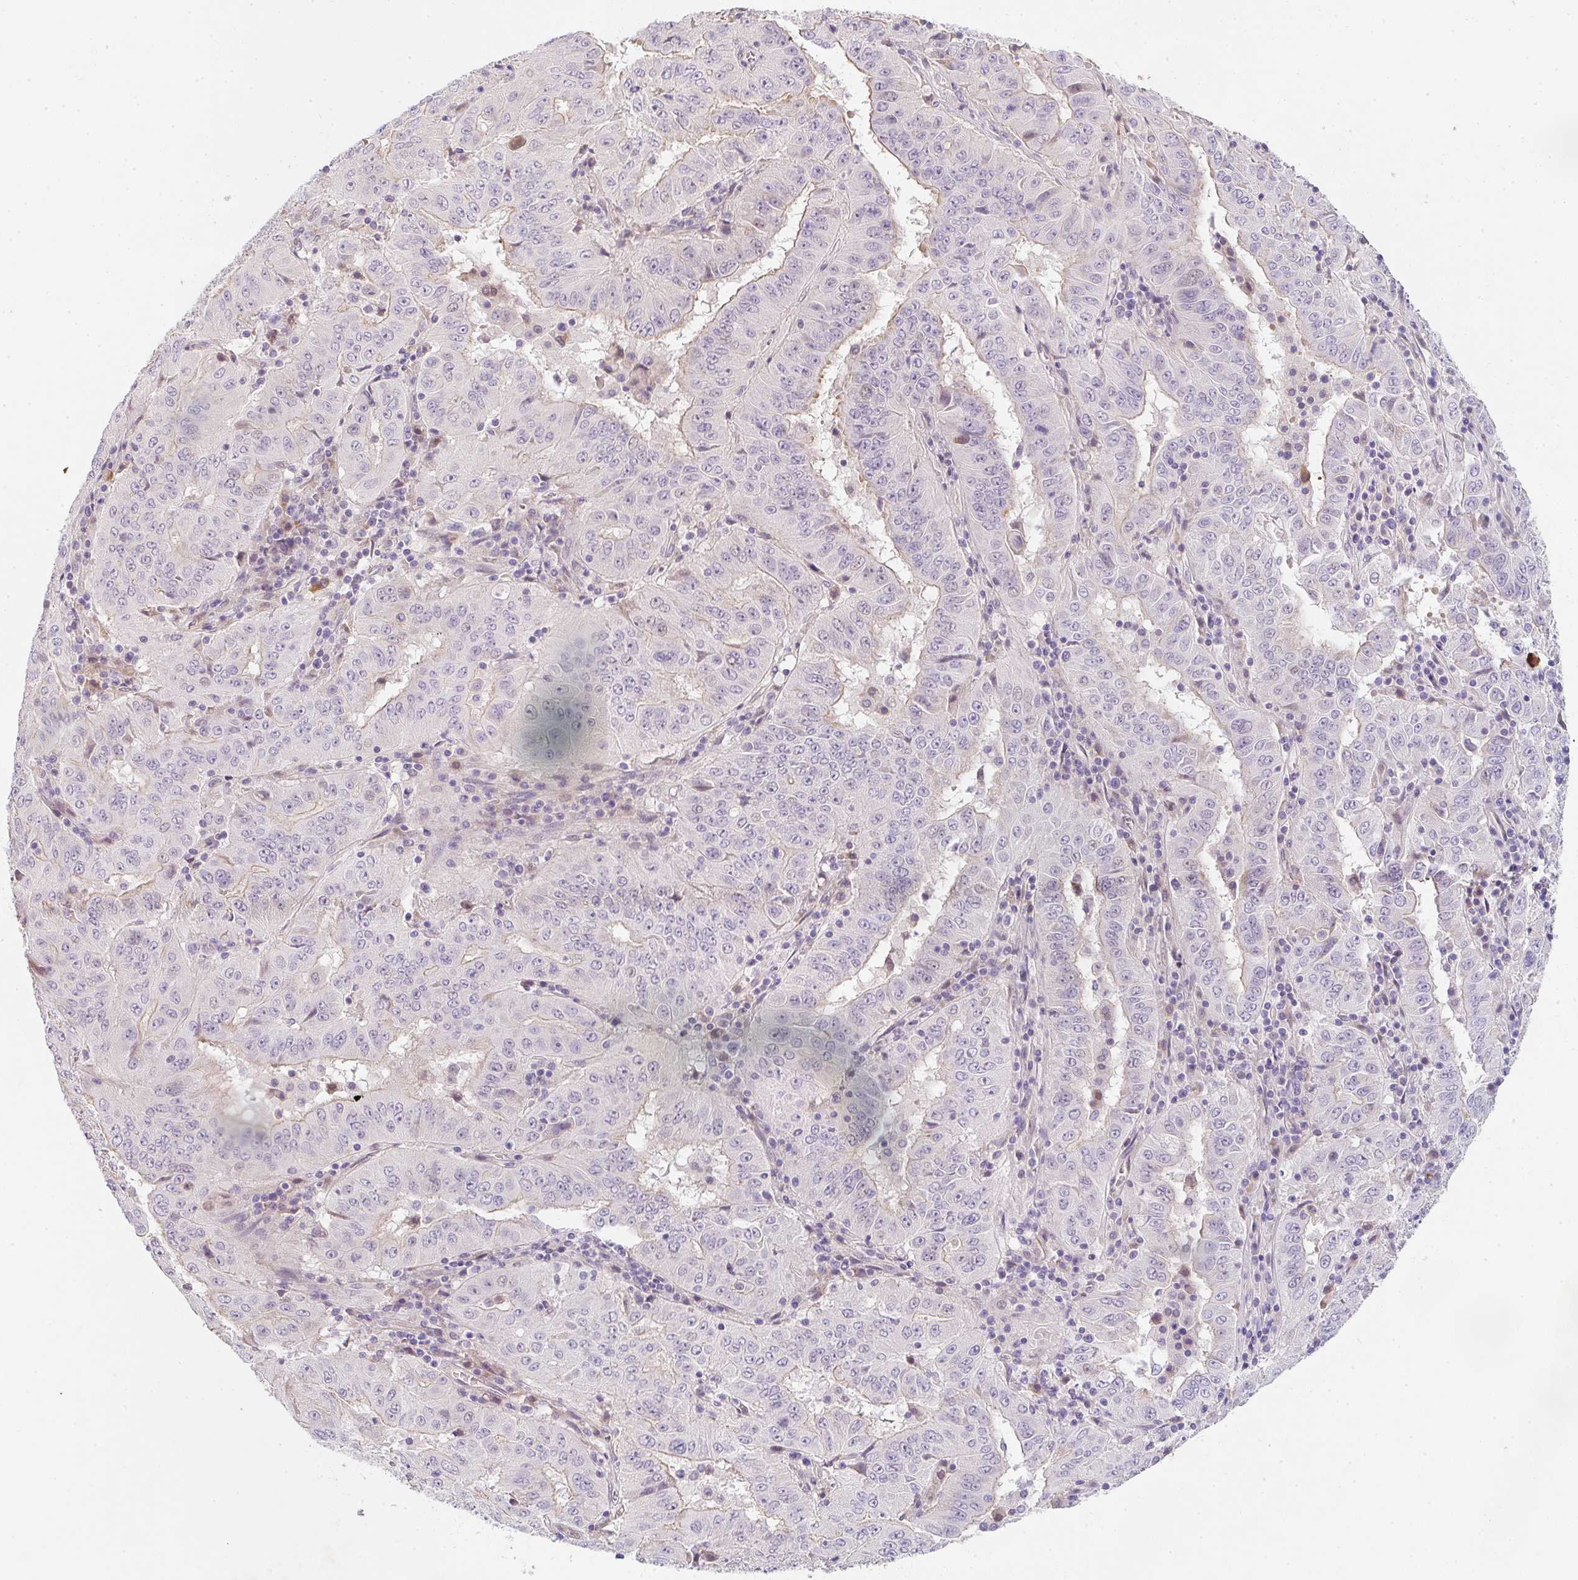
{"staining": {"intensity": "weak", "quantity": "<25%", "location": "cytoplasmic/membranous"}, "tissue": "pancreatic cancer", "cell_type": "Tumor cells", "image_type": "cancer", "snomed": [{"axis": "morphology", "description": "Adenocarcinoma, NOS"}, {"axis": "topography", "description": "Pancreas"}], "caption": "Protein analysis of pancreatic adenocarcinoma displays no significant expression in tumor cells. The staining is performed using DAB (3,3'-diaminobenzidine) brown chromogen with nuclei counter-stained in using hematoxylin.", "gene": "TNFRSF10A", "patient": {"sex": "male", "age": 63}}